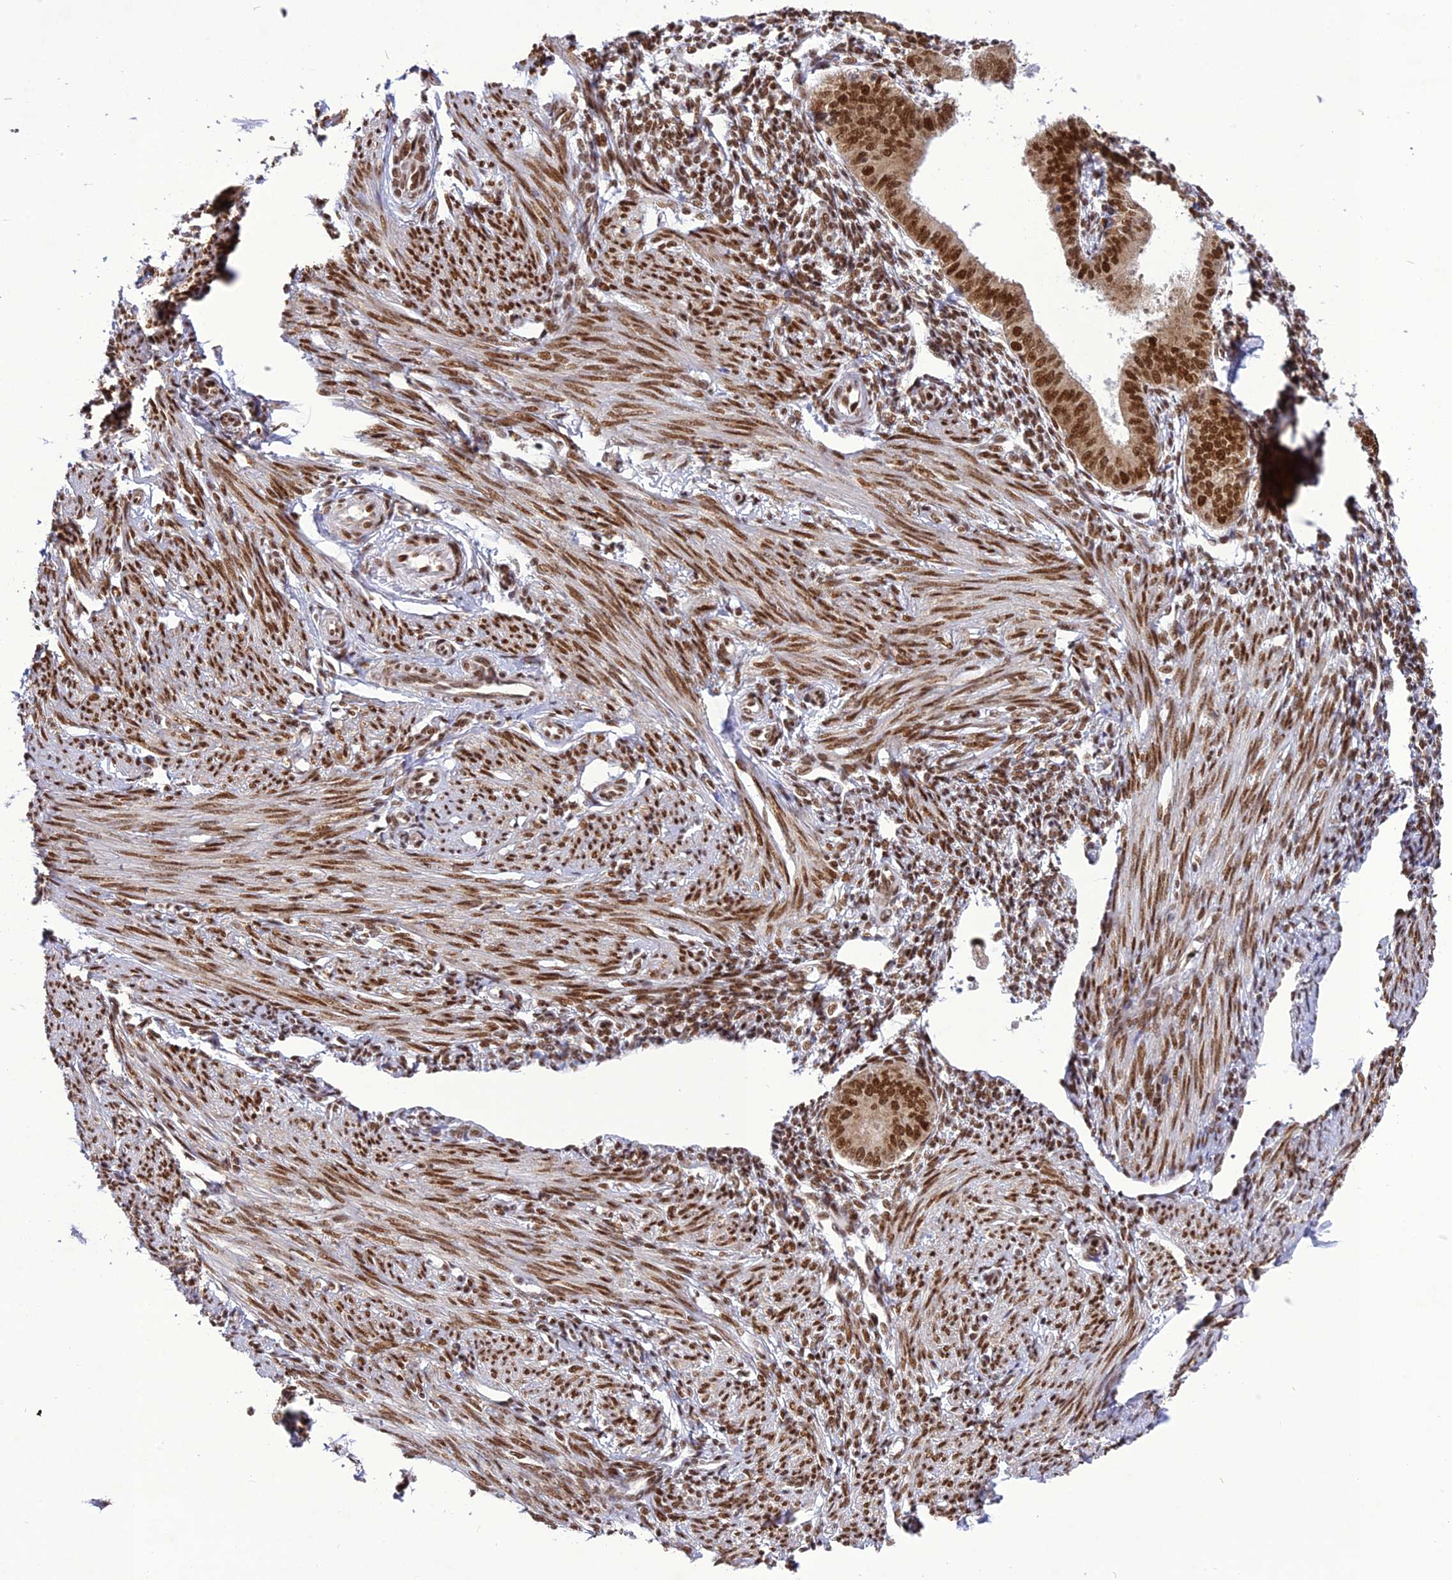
{"staining": {"intensity": "strong", "quantity": "25%-75%", "location": "nuclear"}, "tissue": "endometrium", "cell_type": "Cells in endometrial stroma", "image_type": "normal", "snomed": [{"axis": "morphology", "description": "Normal tissue, NOS"}, {"axis": "topography", "description": "Uterus"}, {"axis": "topography", "description": "Endometrium"}], "caption": "Immunohistochemistry photomicrograph of benign endometrium stained for a protein (brown), which demonstrates high levels of strong nuclear expression in about 25%-75% of cells in endometrial stroma.", "gene": "DDX1", "patient": {"sex": "female", "age": 48}}